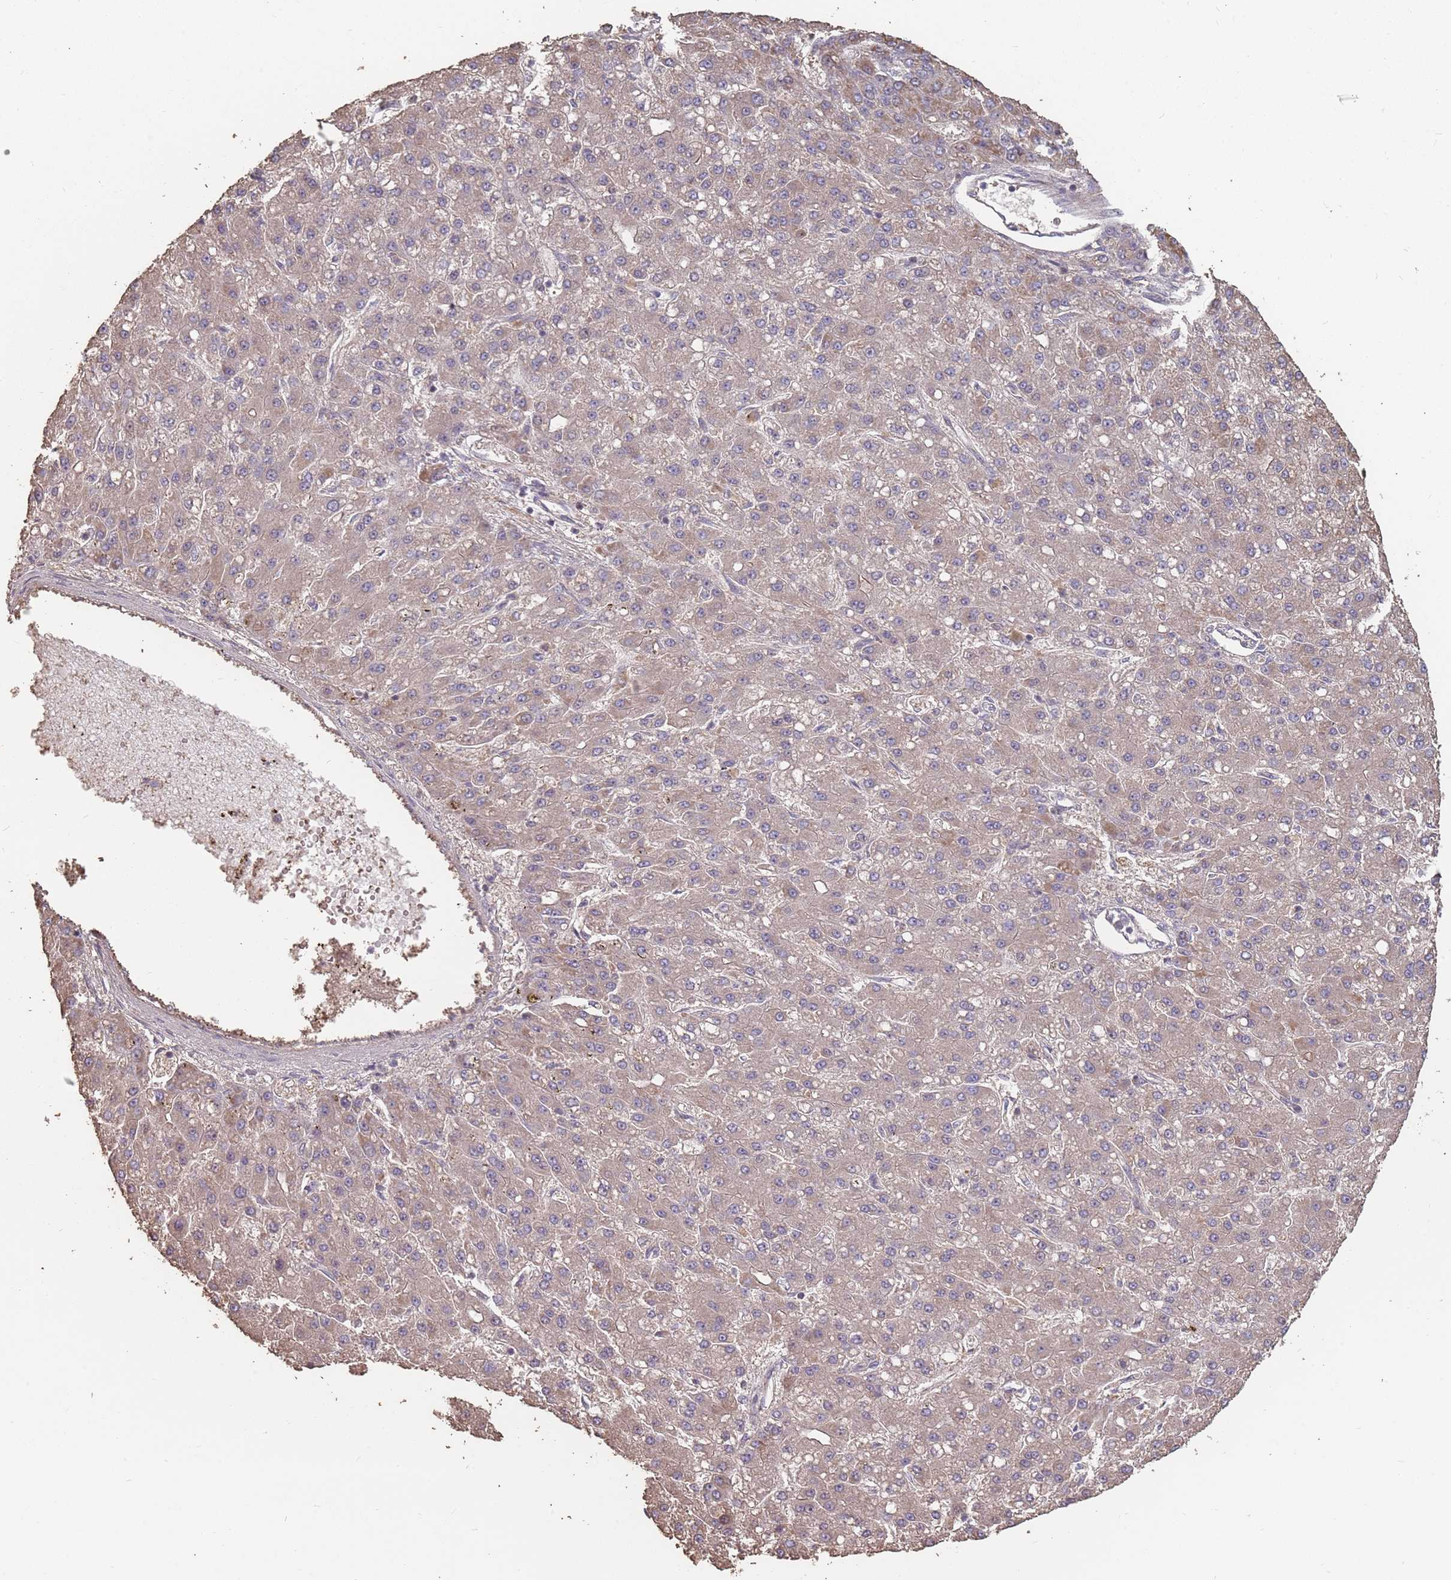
{"staining": {"intensity": "moderate", "quantity": "25%-75%", "location": "cytoplasmic/membranous"}, "tissue": "liver cancer", "cell_type": "Tumor cells", "image_type": "cancer", "snomed": [{"axis": "morphology", "description": "Carcinoma, Hepatocellular, NOS"}, {"axis": "topography", "description": "Liver"}], "caption": "IHC (DAB (3,3'-diaminobenzidine)) staining of human liver cancer reveals moderate cytoplasmic/membranous protein positivity in approximately 25%-75% of tumor cells.", "gene": "VPS52", "patient": {"sex": "male", "age": 67}}